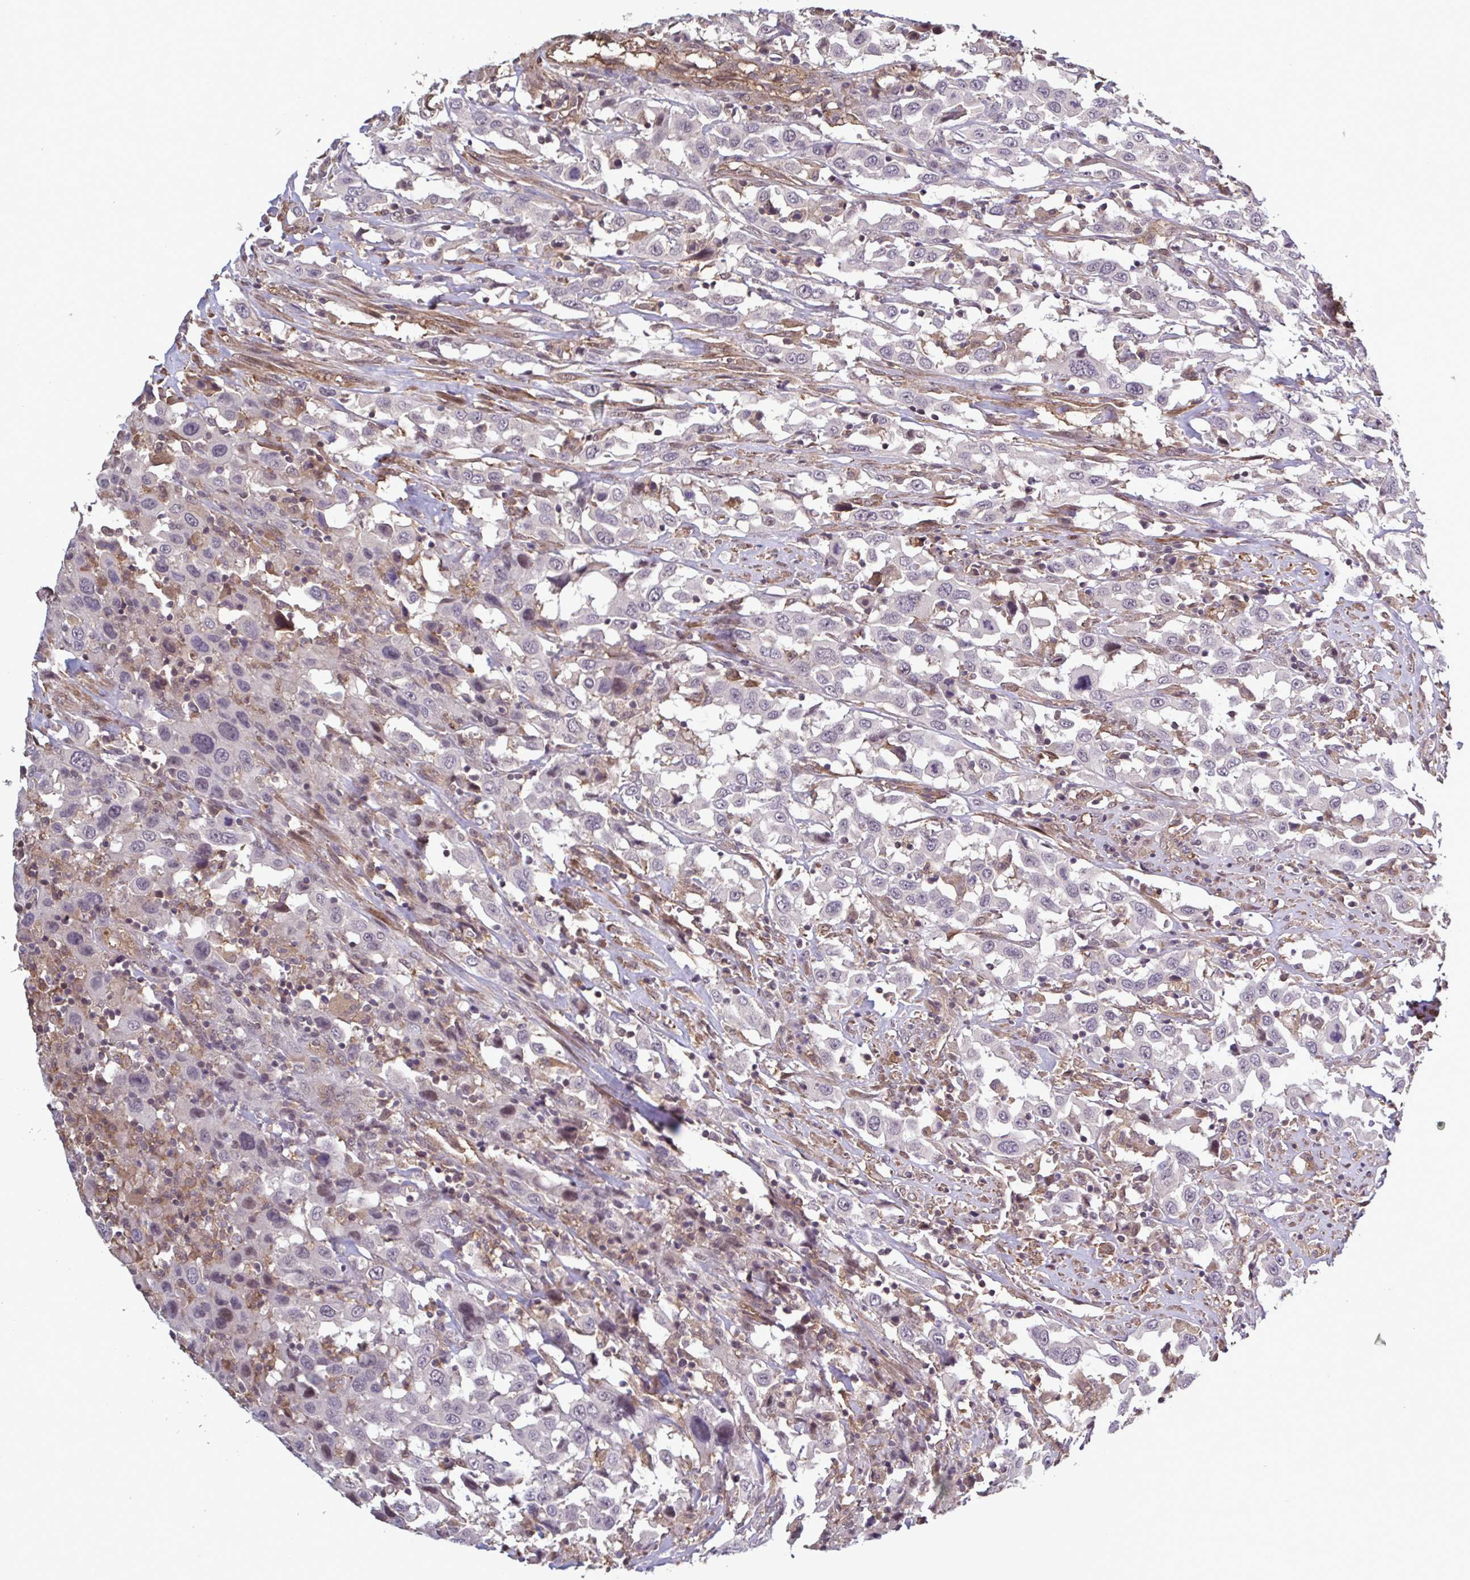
{"staining": {"intensity": "negative", "quantity": "none", "location": "none"}, "tissue": "urothelial cancer", "cell_type": "Tumor cells", "image_type": "cancer", "snomed": [{"axis": "morphology", "description": "Urothelial carcinoma, High grade"}, {"axis": "topography", "description": "Urinary bladder"}], "caption": "The micrograph exhibits no significant staining in tumor cells of high-grade urothelial carcinoma. (Stains: DAB (3,3'-diaminobenzidine) immunohistochemistry (IHC) with hematoxylin counter stain, Microscopy: brightfield microscopy at high magnification).", "gene": "ZNF200", "patient": {"sex": "male", "age": 61}}